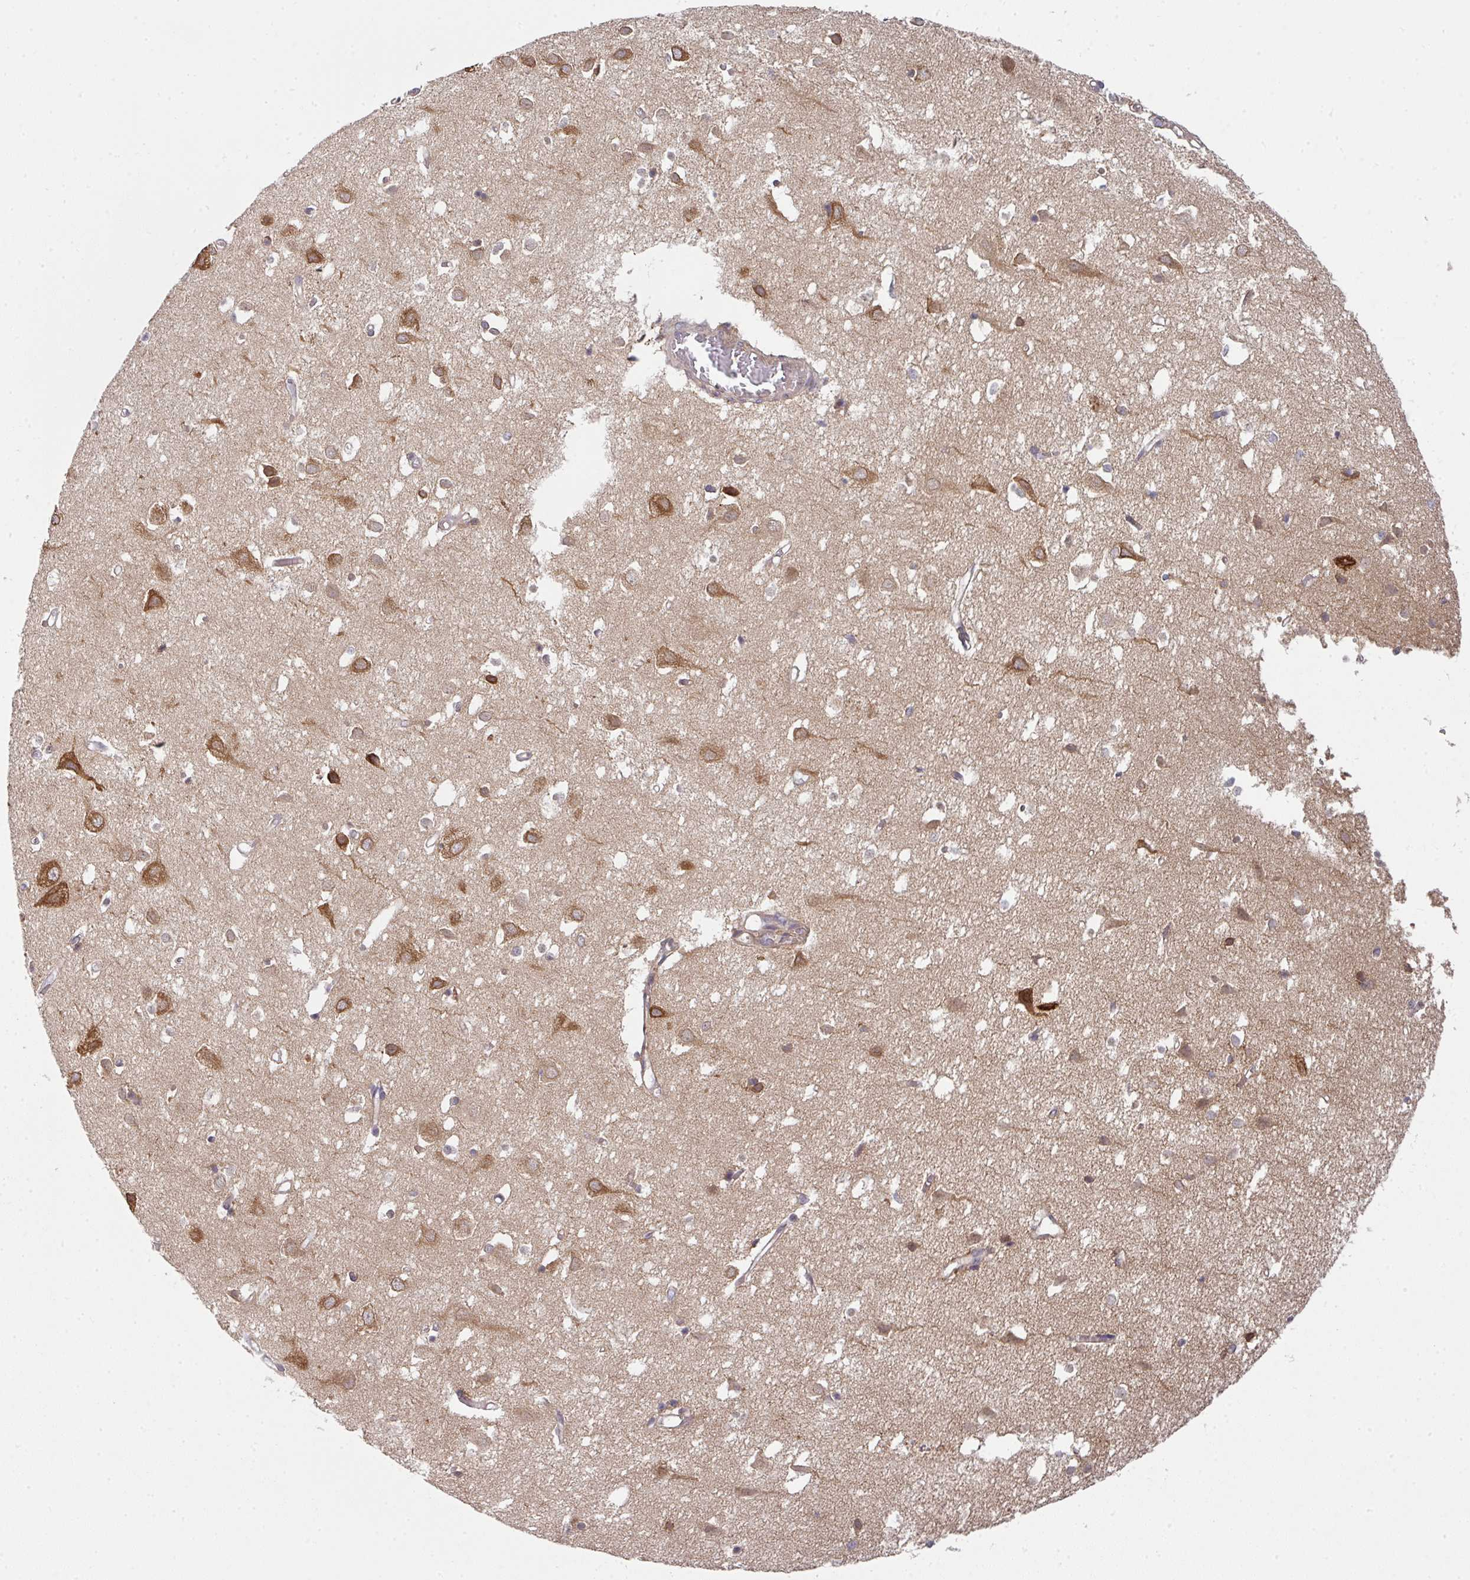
{"staining": {"intensity": "negative", "quantity": "none", "location": "none"}, "tissue": "cerebral cortex", "cell_type": "Endothelial cells", "image_type": "normal", "snomed": [{"axis": "morphology", "description": "Normal tissue, NOS"}, {"axis": "topography", "description": "Cerebral cortex"}], "caption": "A histopathology image of cerebral cortex stained for a protein exhibits no brown staining in endothelial cells.", "gene": "CAMLG", "patient": {"sex": "male", "age": 70}}